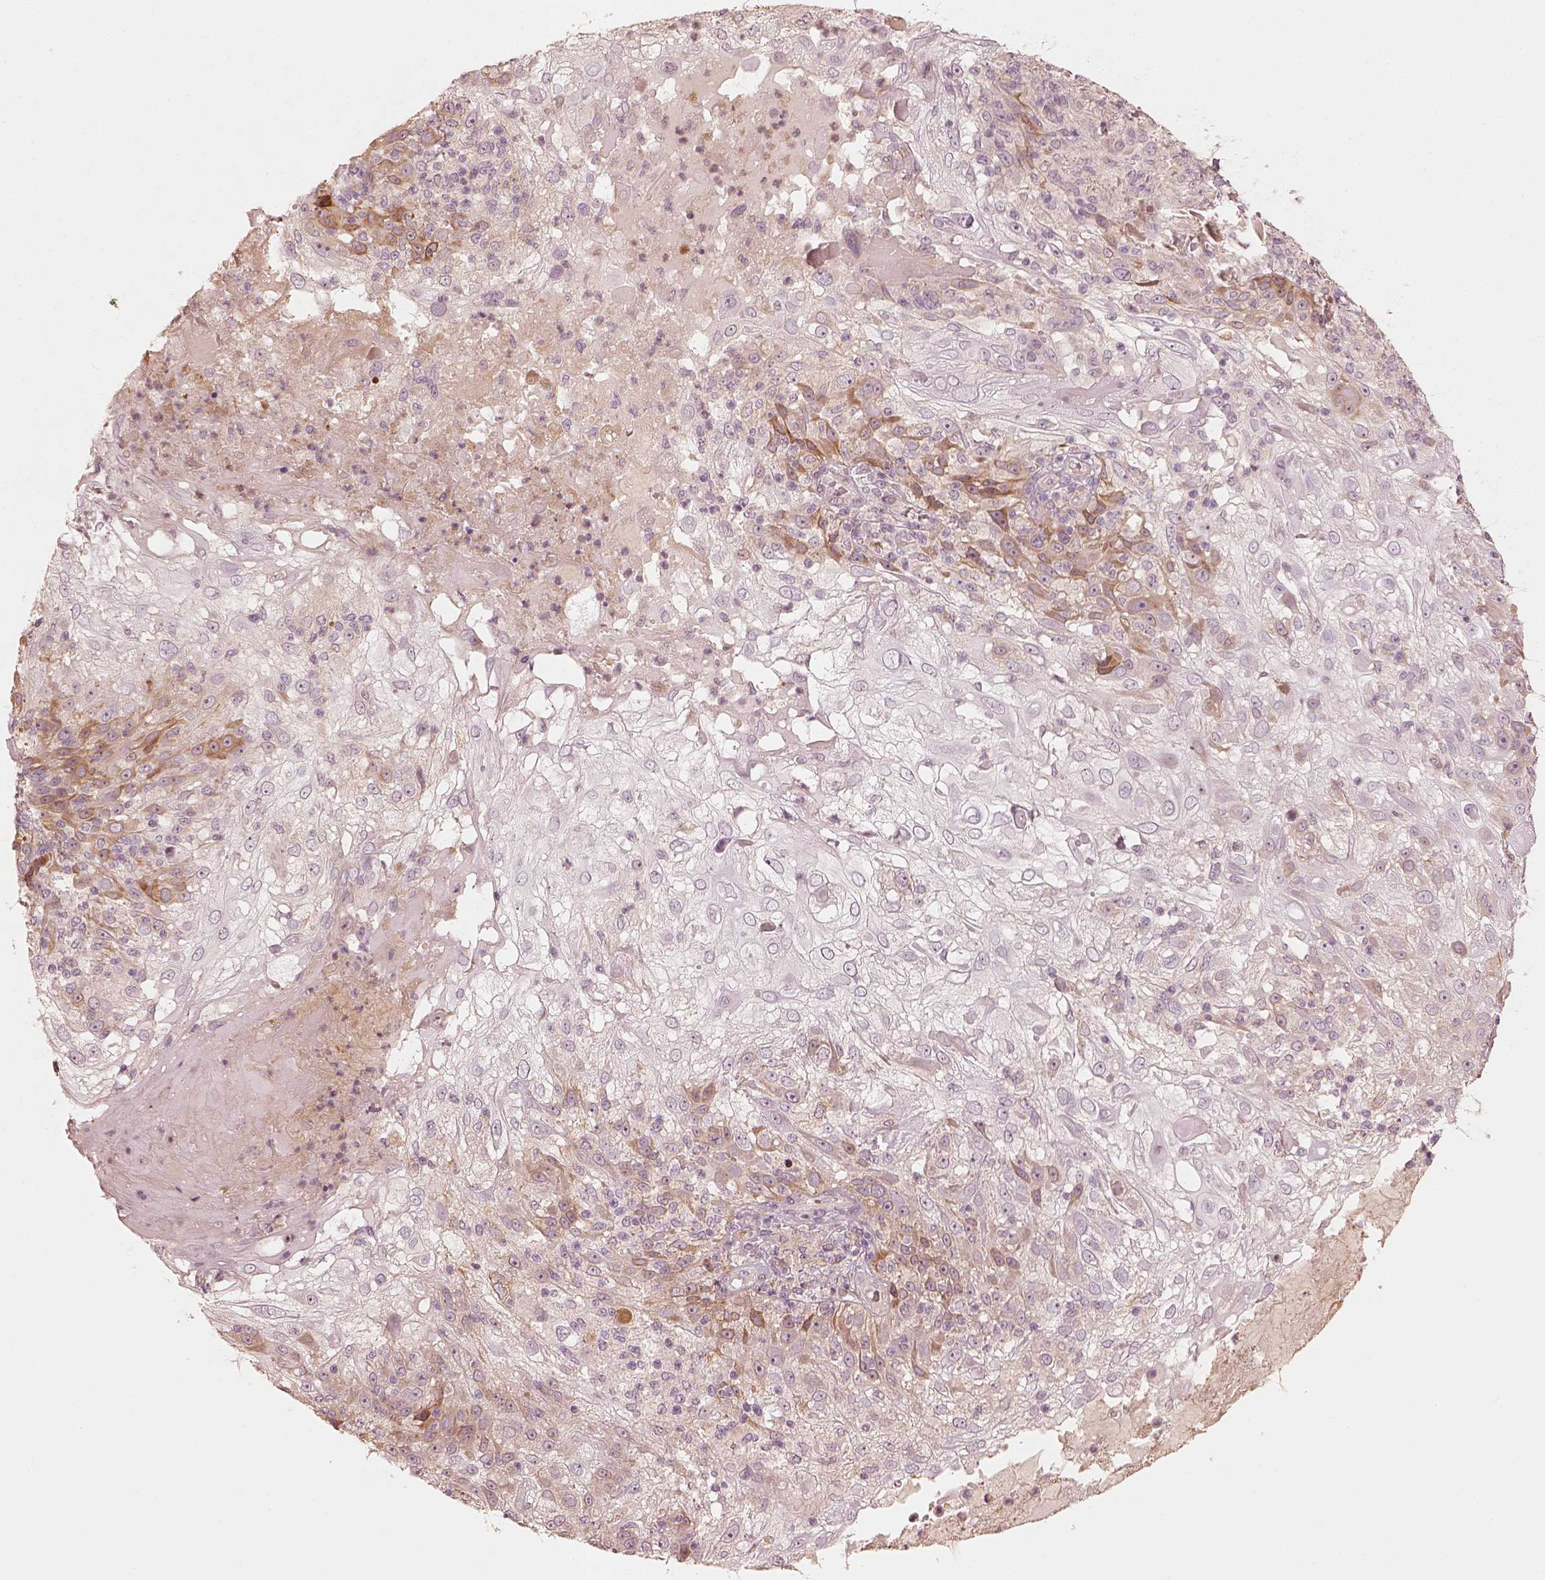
{"staining": {"intensity": "moderate", "quantity": ">75%", "location": "cytoplasmic/membranous"}, "tissue": "skin cancer", "cell_type": "Tumor cells", "image_type": "cancer", "snomed": [{"axis": "morphology", "description": "Normal tissue, NOS"}, {"axis": "morphology", "description": "Squamous cell carcinoma, NOS"}, {"axis": "topography", "description": "Skin"}], "caption": "The photomicrograph exhibits immunohistochemical staining of skin cancer (squamous cell carcinoma). There is moderate cytoplasmic/membranous positivity is present in about >75% of tumor cells. The protein of interest is shown in brown color, while the nuclei are stained blue.", "gene": "WLS", "patient": {"sex": "female", "age": 83}}